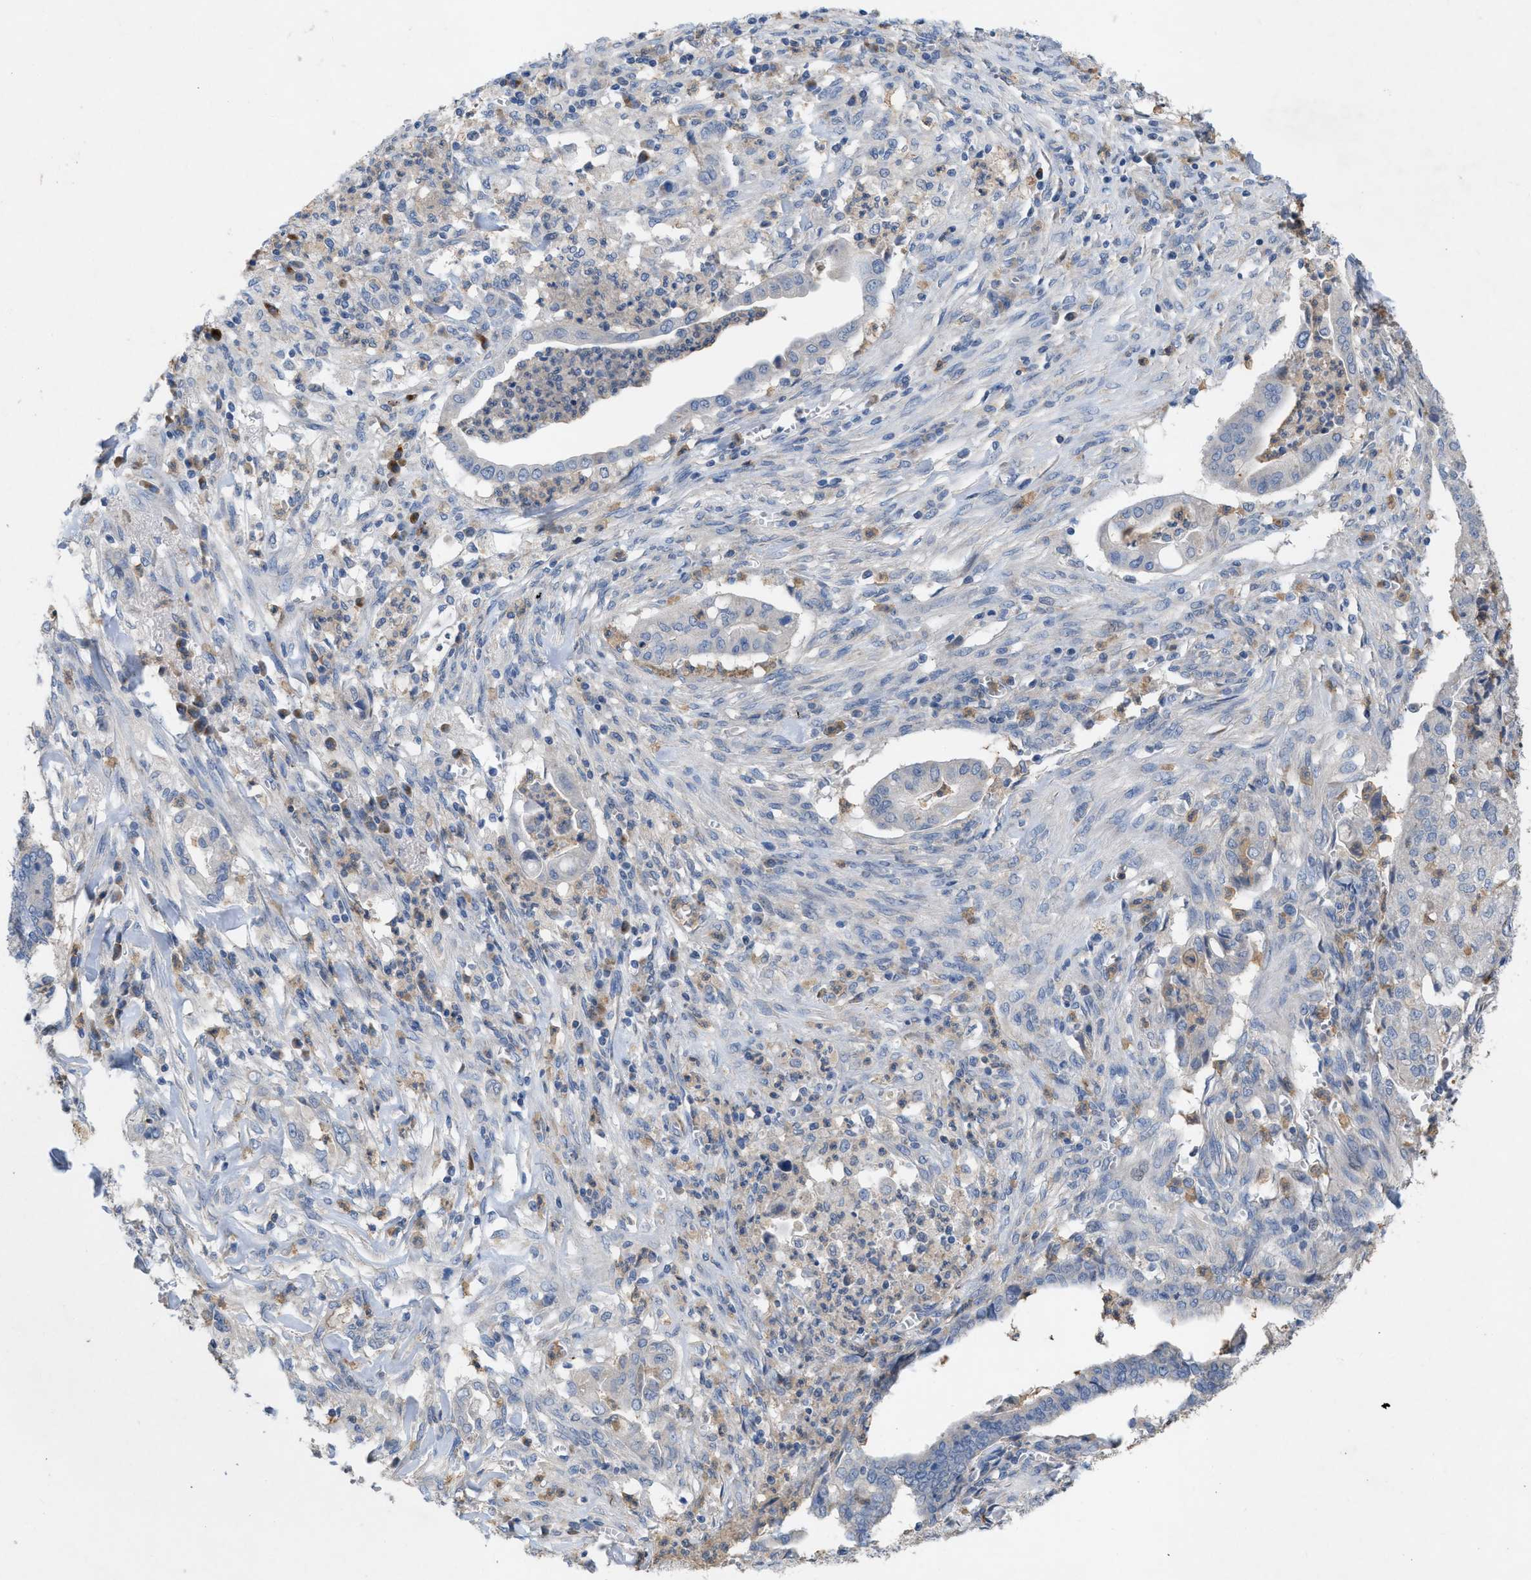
{"staining": {"intensity": "negative", "quantity": "none", "location": "none"}, "tissue": "cervical cancer", "cell_type": "Tumor cells", "image_type": "cancer", "snomed": [{"axis": "morphology", "description": "Adenocarcinoma, NOS"}, {"axis": "topography", "description": "Cervix"}], "caption": "Immunohistochemistry (IHC) image of neoplastic tissue: cervical adenocarcinoma stained with DAB exhibits no significant protein positivity in tumor cells.", "gene": "PLPPR5", "patient": {"sex": "female", "age": 44}}